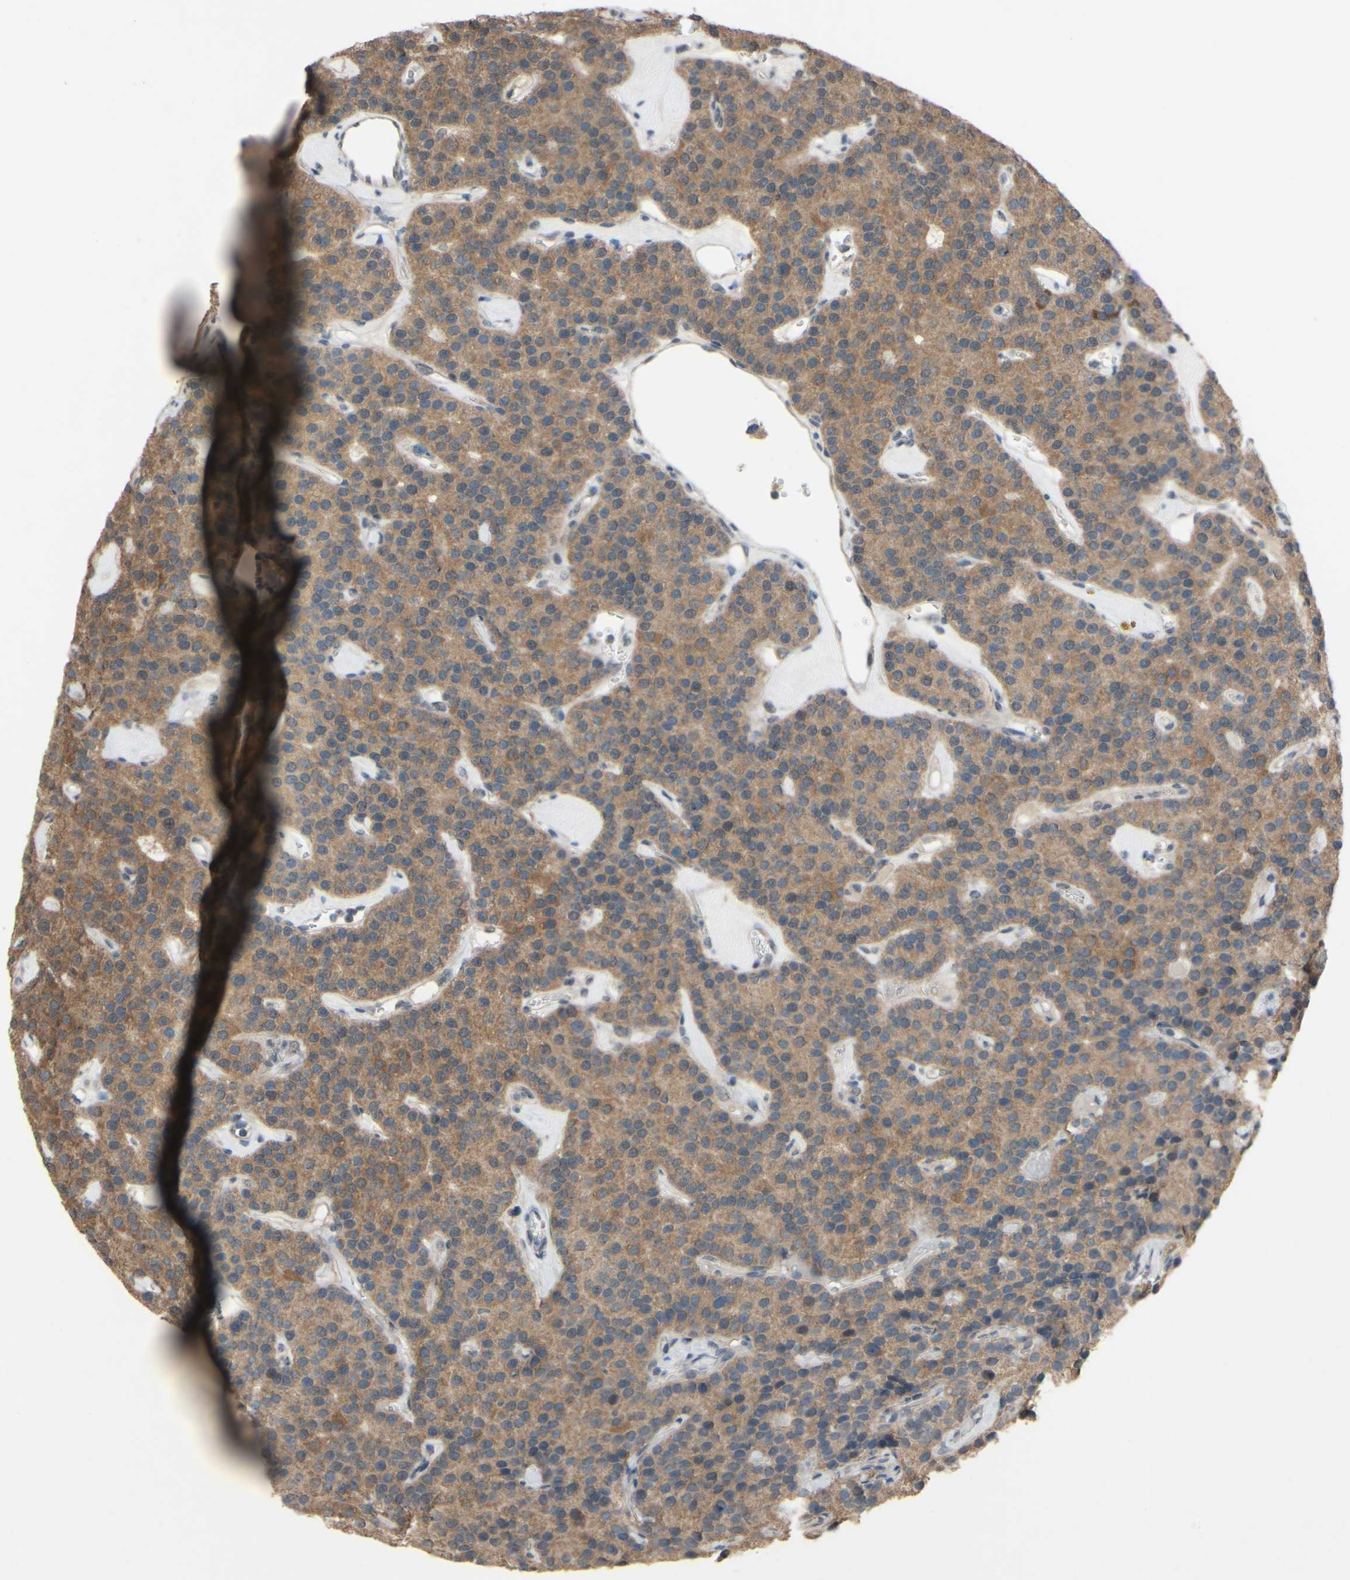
{"staining": {"intensity": "moderate", "quantity": ">75%", "location": "cytoplasmic/membranous"}, "tissue": "parathyroid gland", "cell_type": "Glandular cells", "image_type": "normal", "snomed": [{"axis": "morphology", "description": "Normal tissue, NOS"}, {"axis": "morphology", "description": "Adenoma, NOS"}, {"axis": "topography", "description": "Parathyroid gland"}], "caption": "High-power microscopy captured an immunohistochemistry (IHC) histopathology image of unremarkable parathyroid gland, revealing moderate cytoplasmic/membranous staining in about >75% of glandular cells.", "gene": "CDCP1", "patient": {"sex": "female", "age": 86}}